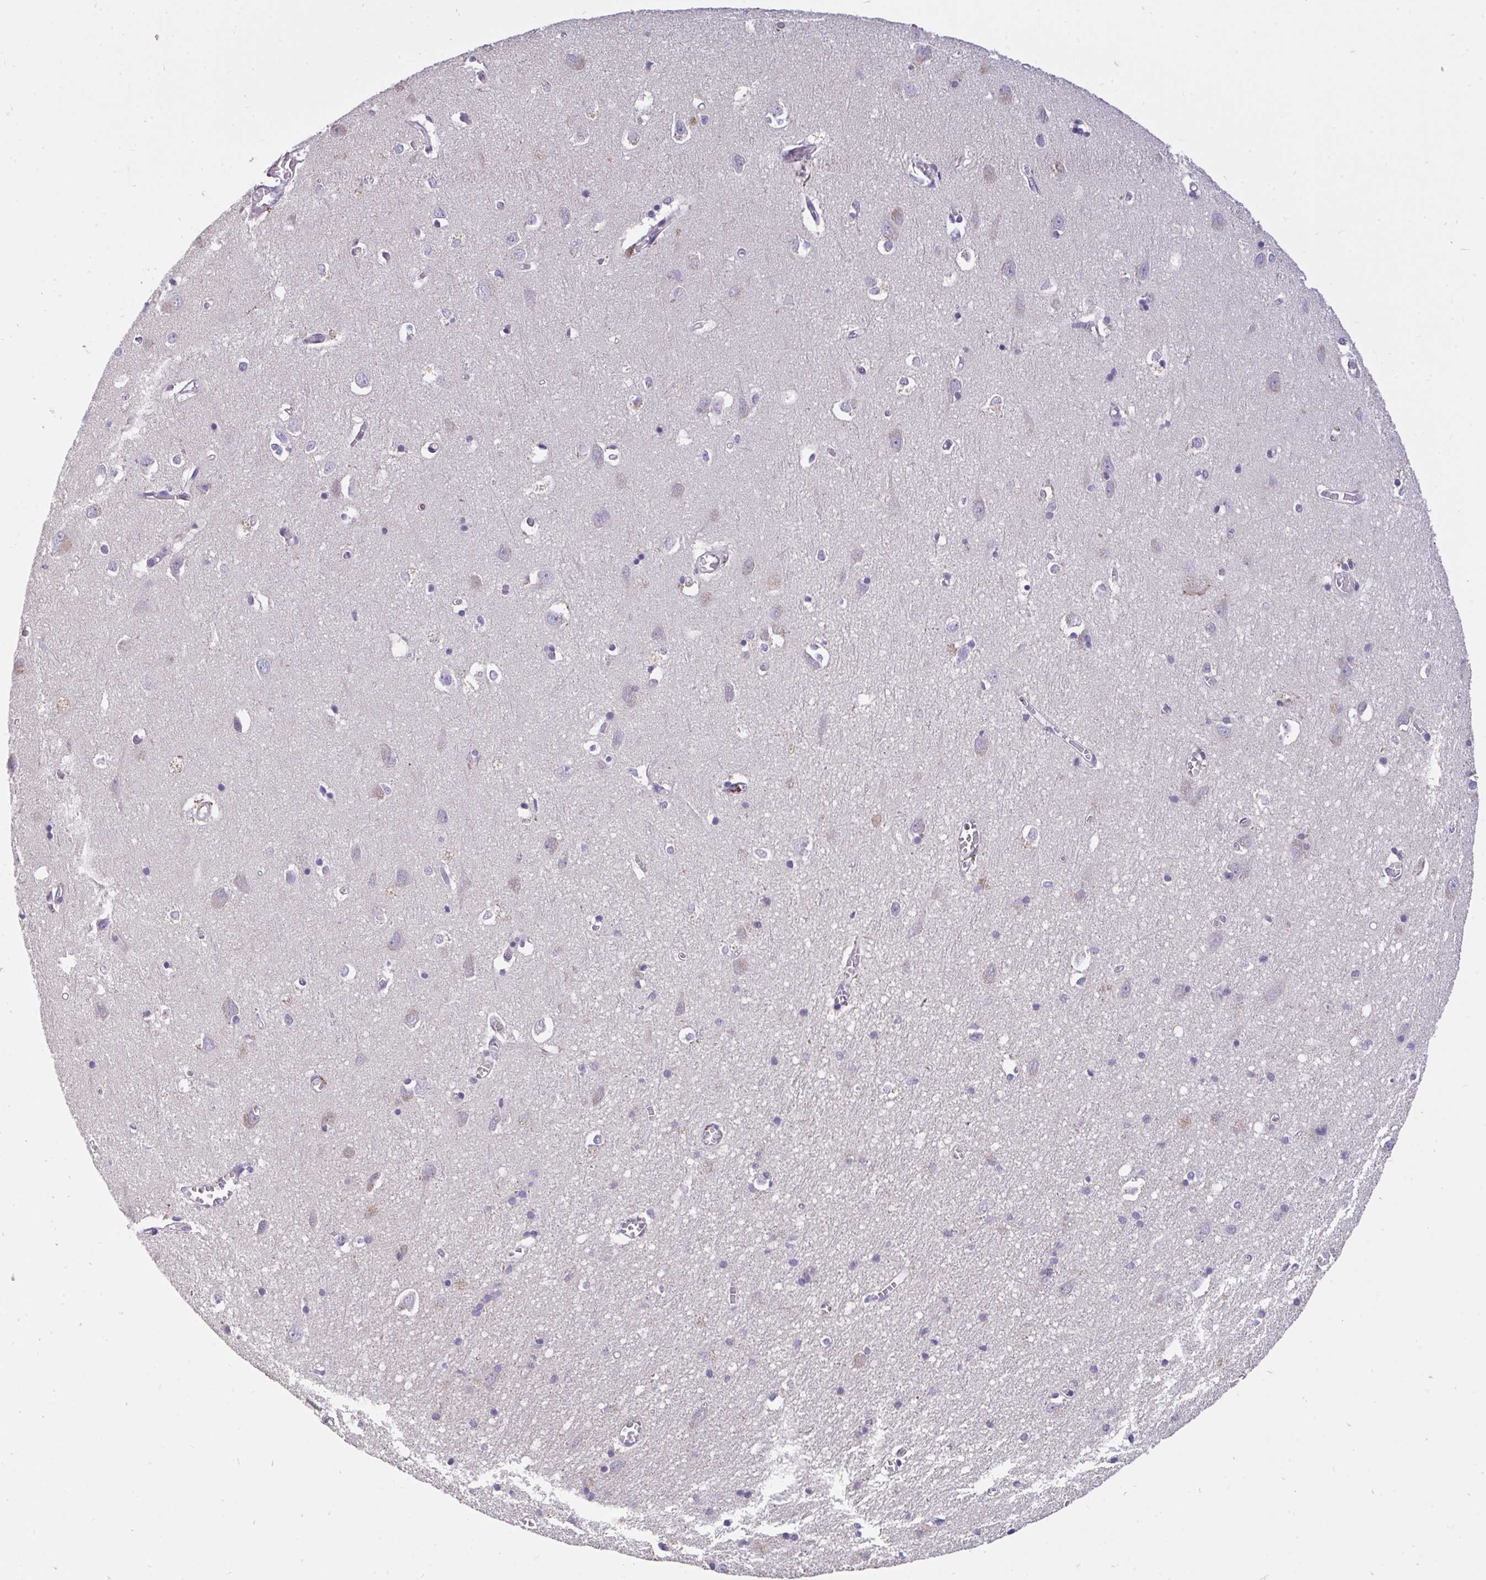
{"staining": {"intensity": "negative", "quantity": "none", "location": "none"}, "tissue": "cerebral cortex", "cell_type": "Endothelial cells", "image_type": "normal", "snomed": [{"axis": "morphology", "description": "Normal tissue, NOS"}, {"axis": "topography", "description": "Cerebral cortex"}], "caption": "This is an IHC micrograph of benign cerebral cortex. There is no positivity in endothelial cells.", "gene": "C19orf54", "patient": {"sex": "male", "age": 70}}